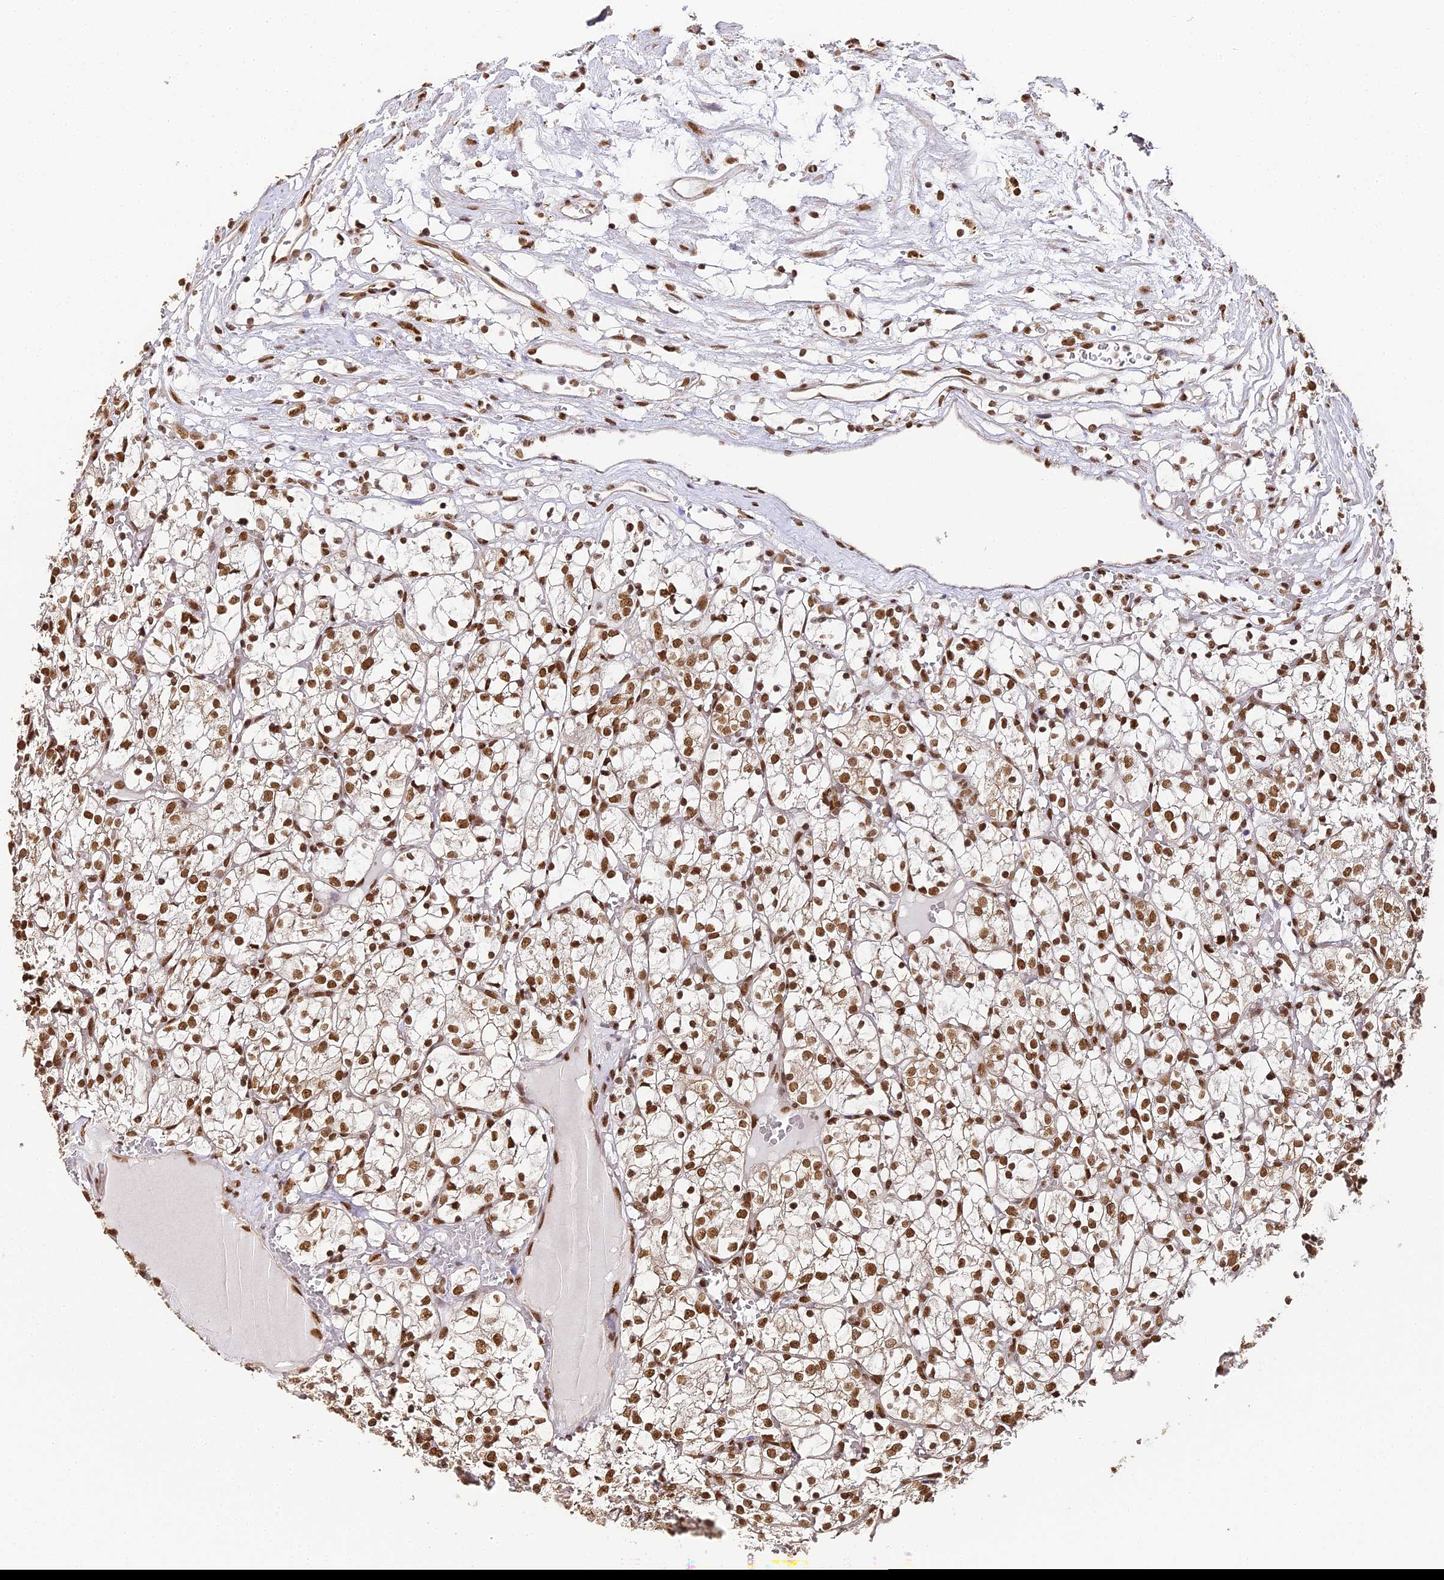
{"staining": {"intensity": "strong", "quantity": ">75%", "location": "nuclear"}, "tissue": "renal cancer", "cell_type": "Tumor cells", "image_type": "cancer", "snomed": [{"axis": "morphology", "description": "Adenocarcinoma, NOS"}, {"axis": "topography", "description": "Kidney"}], "caption": "Strong nuclear positivity is identified in about >75% of tumor cells in renal cancer.", "gene": "HNRNPA1", "patient": {"sex": "female", "age": 69}}